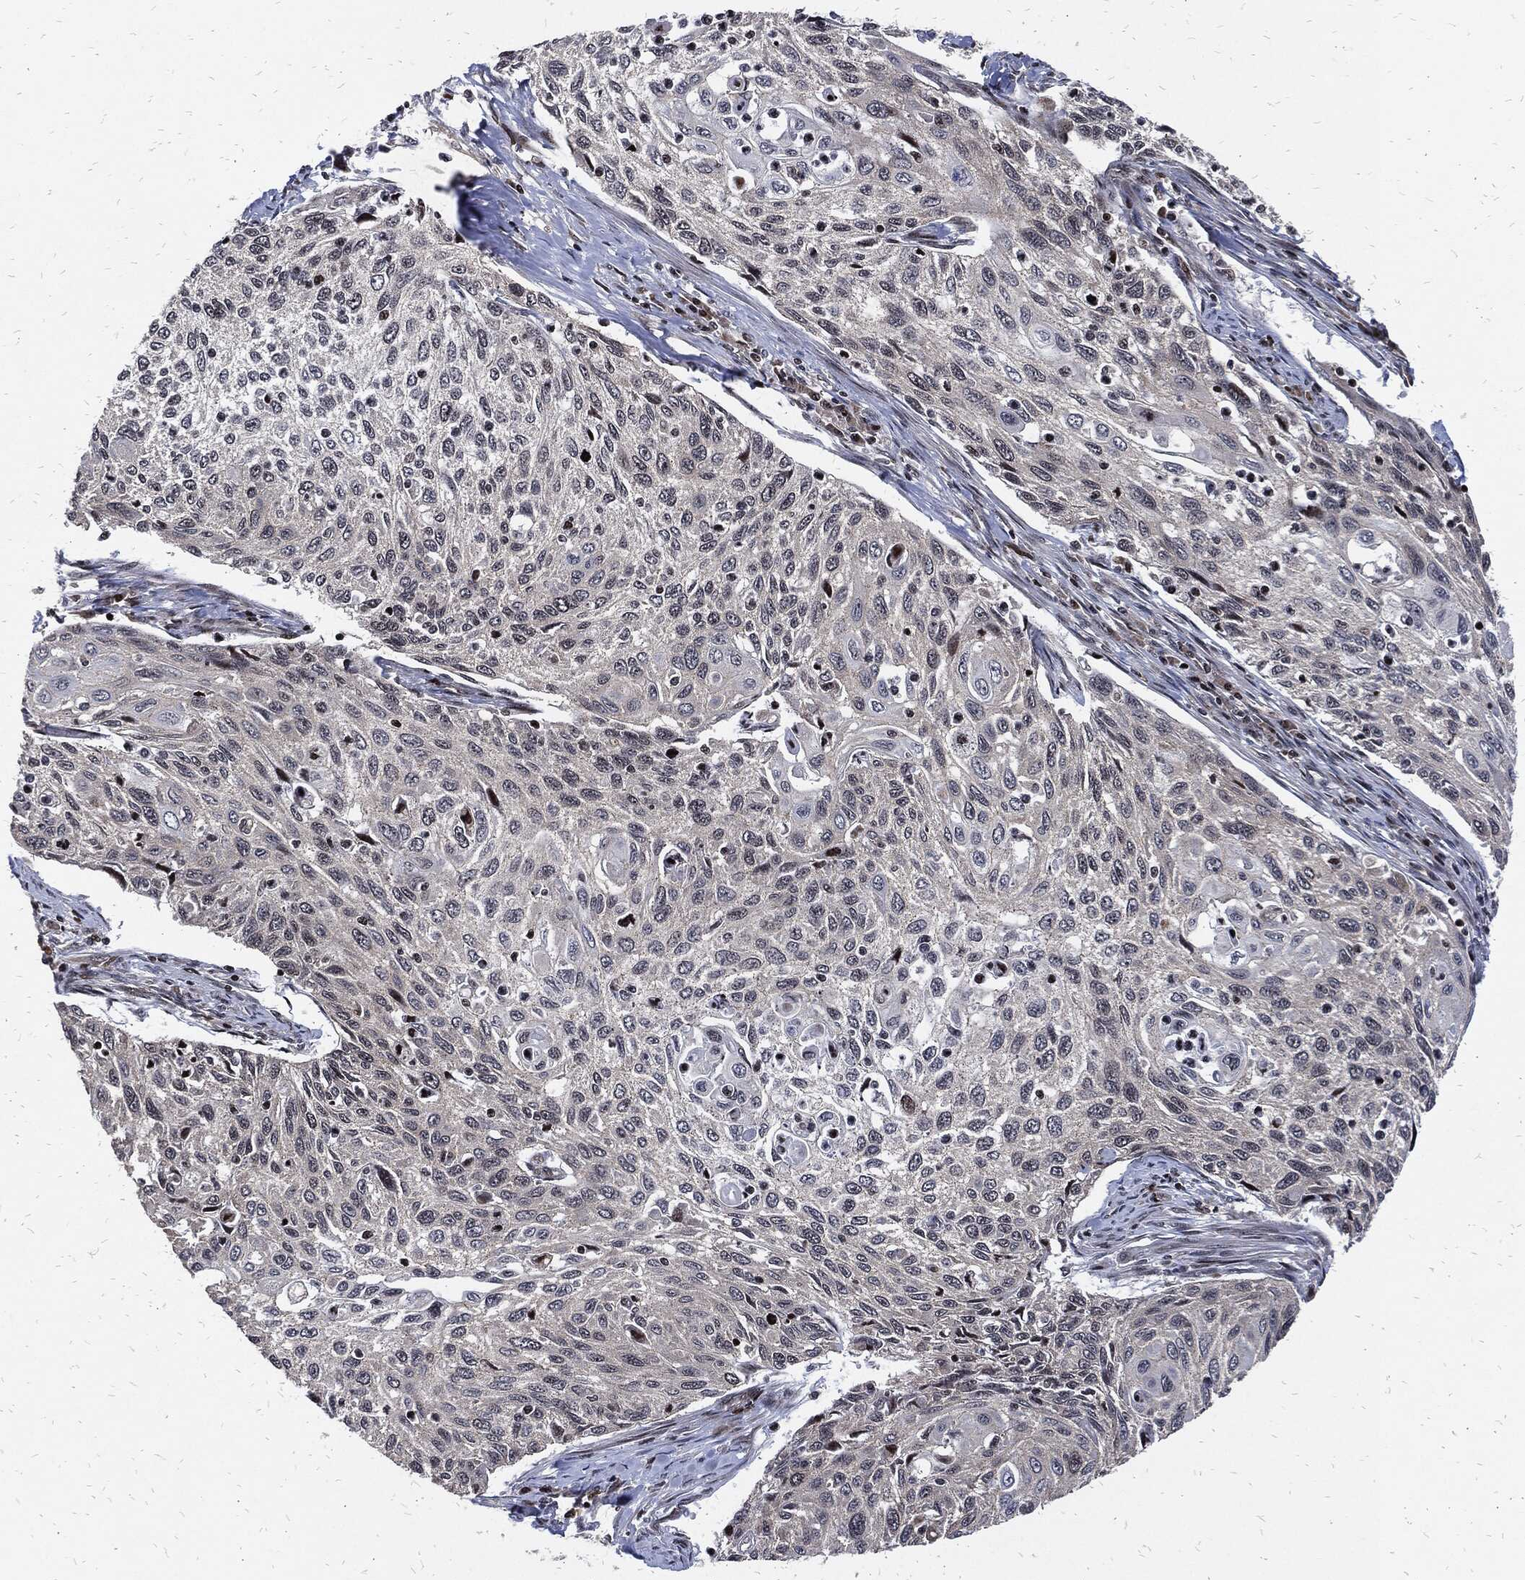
{"staining": {"intensity": "negative", "quantity": "none", "location": "none"}, "tissue": "cervical cancer", "cell_type": "Tumor cells", "image_type": "cancer", "snomed": [{"axis": "morphology", "description": "Squamous cell carcinoma, NOS"}, {"axis": "topography", "description": "Cervix"}], "caption": "Tumor cells are negative for brown protein staining in cervical squamous cell carcinoma. The staining is performed using DAB (3,3'-diaminobenzidine) brown chromogen with nuclei counter-stained in using hematoxylin.", "gene": "ZNF775", "patient": {"sex": "female", "age": 70}}